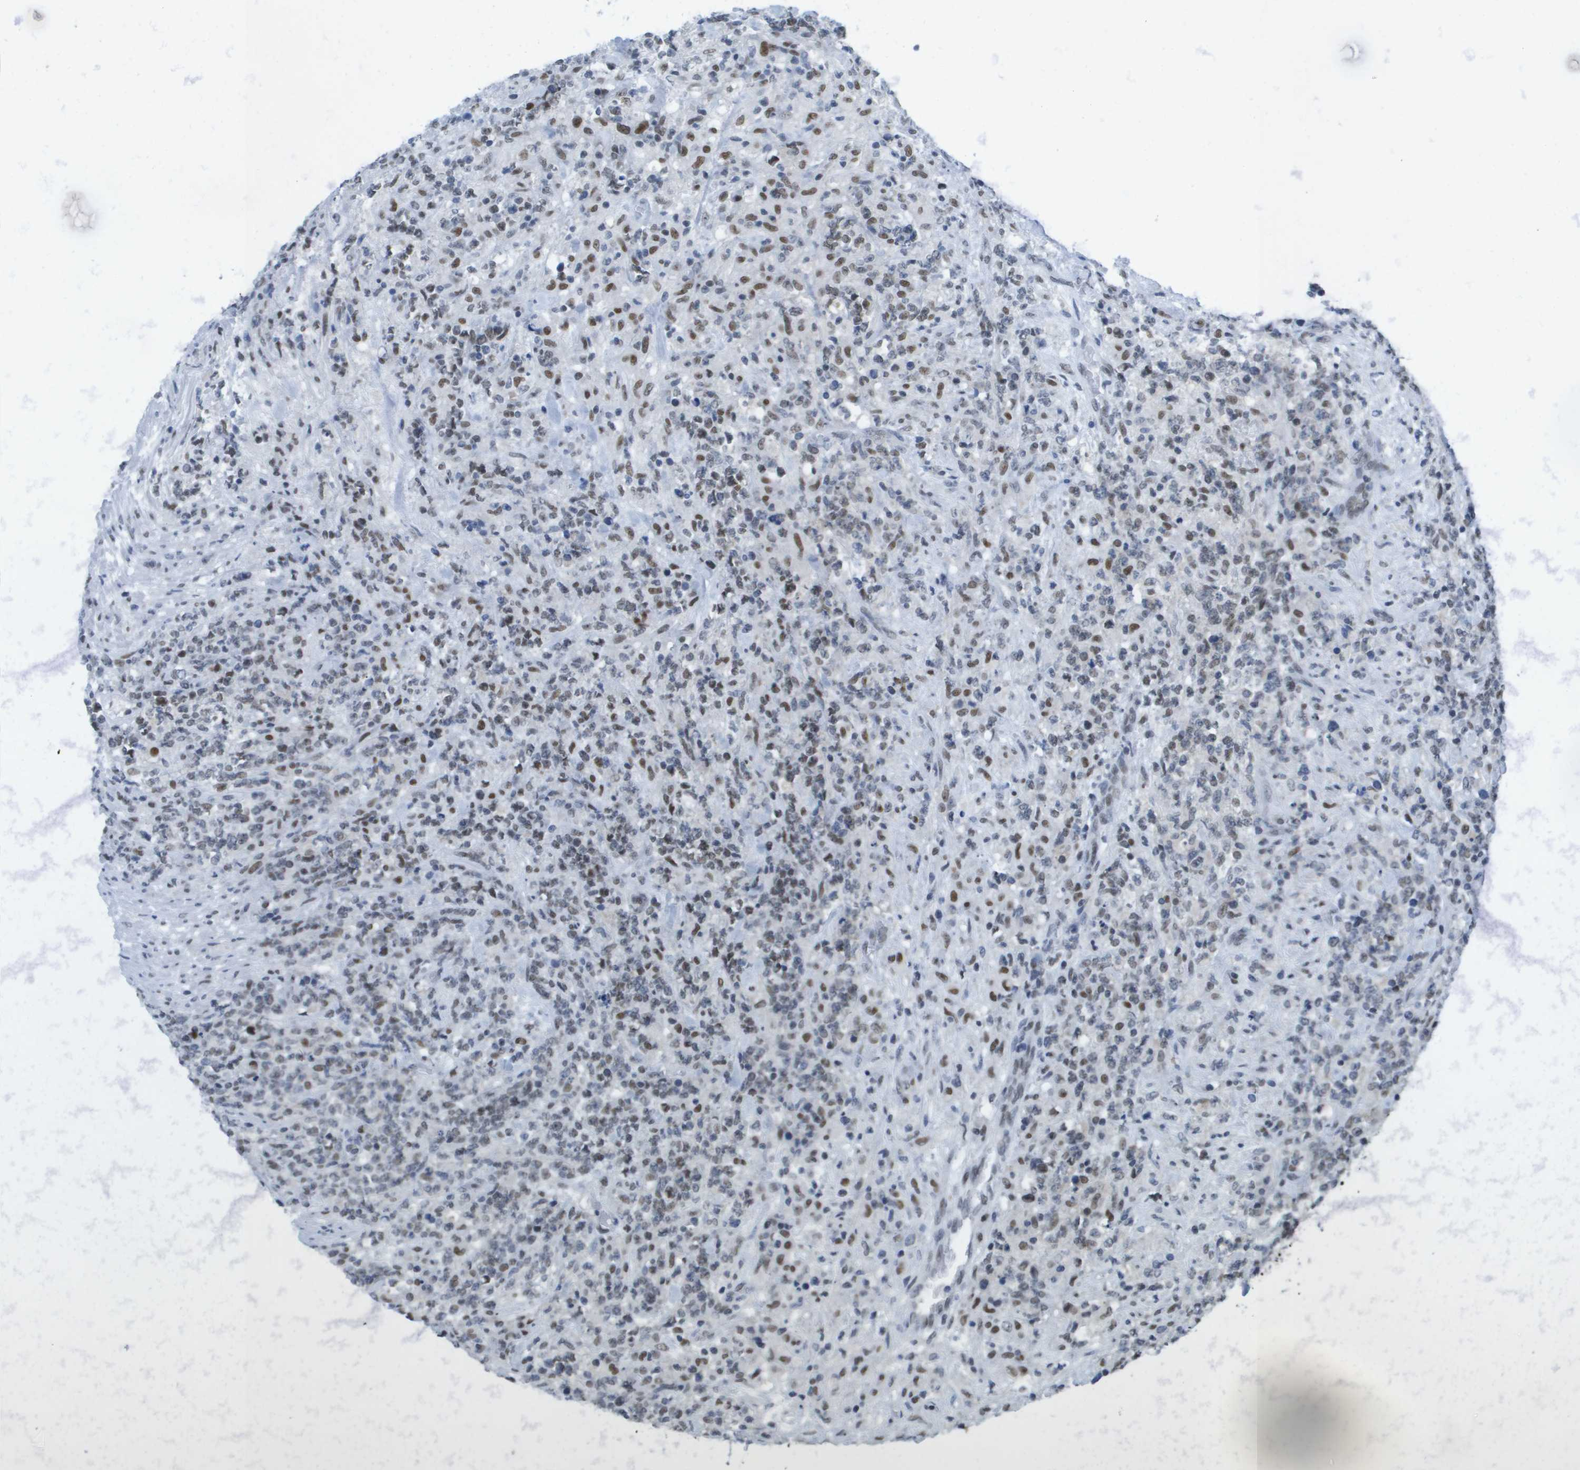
{"staining": {"intensity": "moderate", "quantity": "25%-75%", "location": "nuclear"}, "tissue": "lymphoma", "cell_type": "Tumor cells", "image_type": "cancer", "snomed": [{"axis": "morphology", "description": "Malignant lymphoma, non-Hodgkin's type, High grade"}, {"axis": "topography", "description": "Soft tissue"}], "caption": "IHC image of neoplastic tissue: lymphoma stained using immunohistochemistry (IHC) shows medium levels of moderate protein expression localized specifically in the nuclear of tumor cells, appearing as a nuclear brown color.", "gene": "TP53RK", "patient": {"sex": "male", "age": 18}}